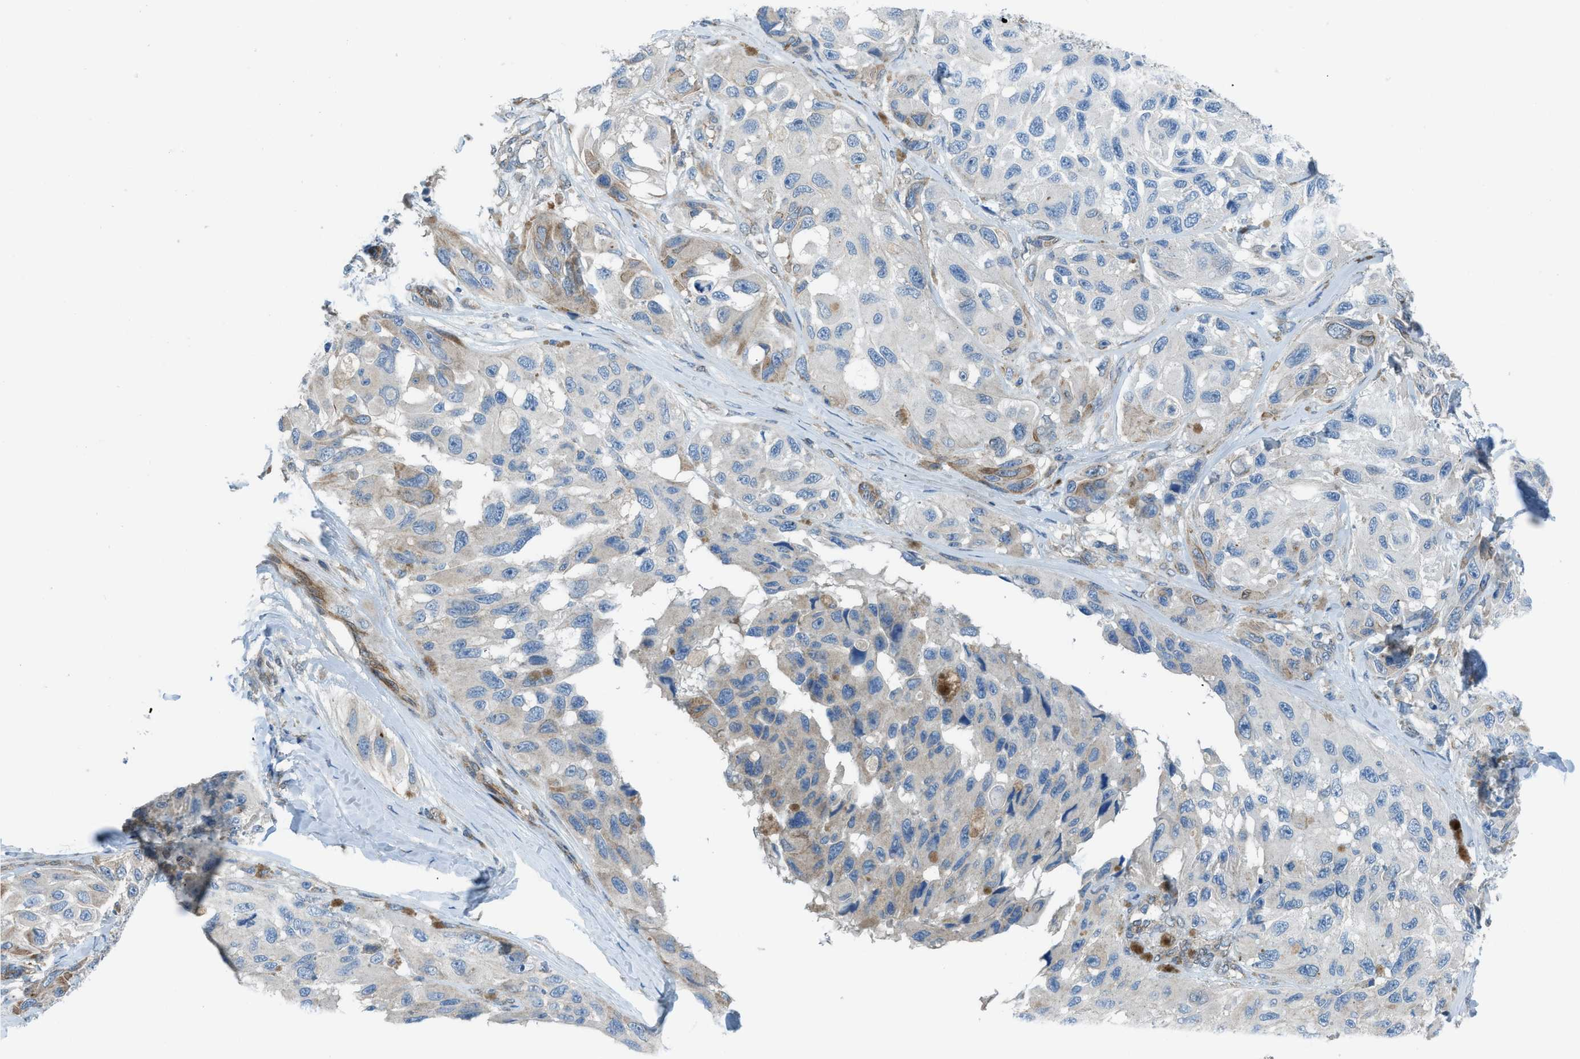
{"staining": {"intensity": "negative", "quantity": "none", "location": "none"}, "tissue": "melanoma", "cell_type": "Tumor cells", "image_type": "cancer", "snomed": [{"axis": "morphology", "description": "Malignant melanoma, NOS"}, {"axis": "topography", "description": "Skin"}], "caption": "IHC histopathology image of malignant melanoma stained for a protein (brown), which demonstrates no expression in tumor cells.", "gene": "PRKN", "patient": {"sex": "female", "age": 73}}